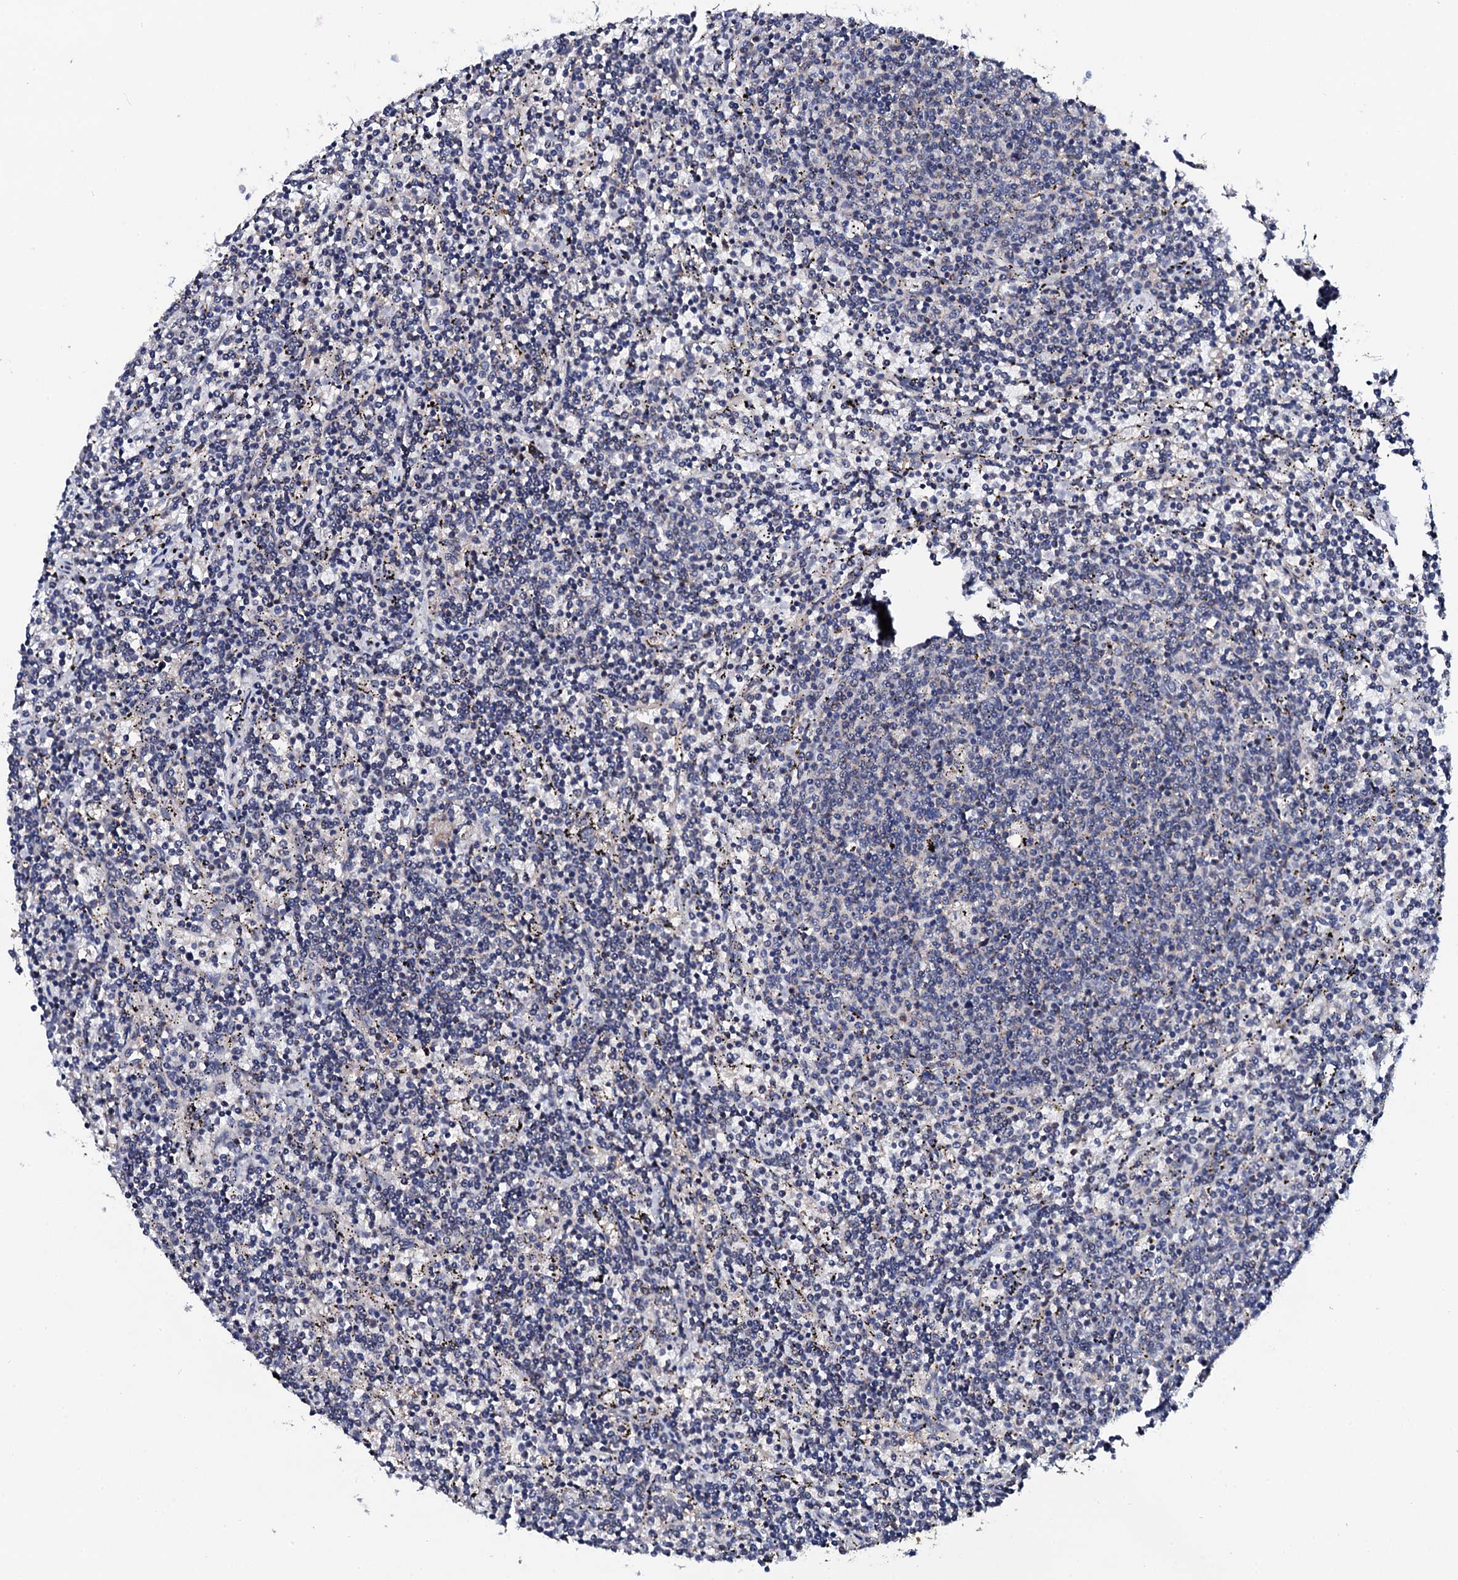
{"staining": {"intensity": "negative", "quantity": "none", "location": "none"}, "tissue": "lymphoma", "cell_type": "Tumor cells", "image_type": "cancer", "snomed": [{"axis": "morphology", "description": "Malignant lymphoma, non-Hodgkin's type, Low grade"}, {"axis": "topography", "description": "Spleen"}], "caption": "This is an immunohistochemistry (IHC) micrograph of lymphoma. There is no expression in tumor cells.", "gene": "IP6K1", "patient": {"sex": "female", "age": 50}}